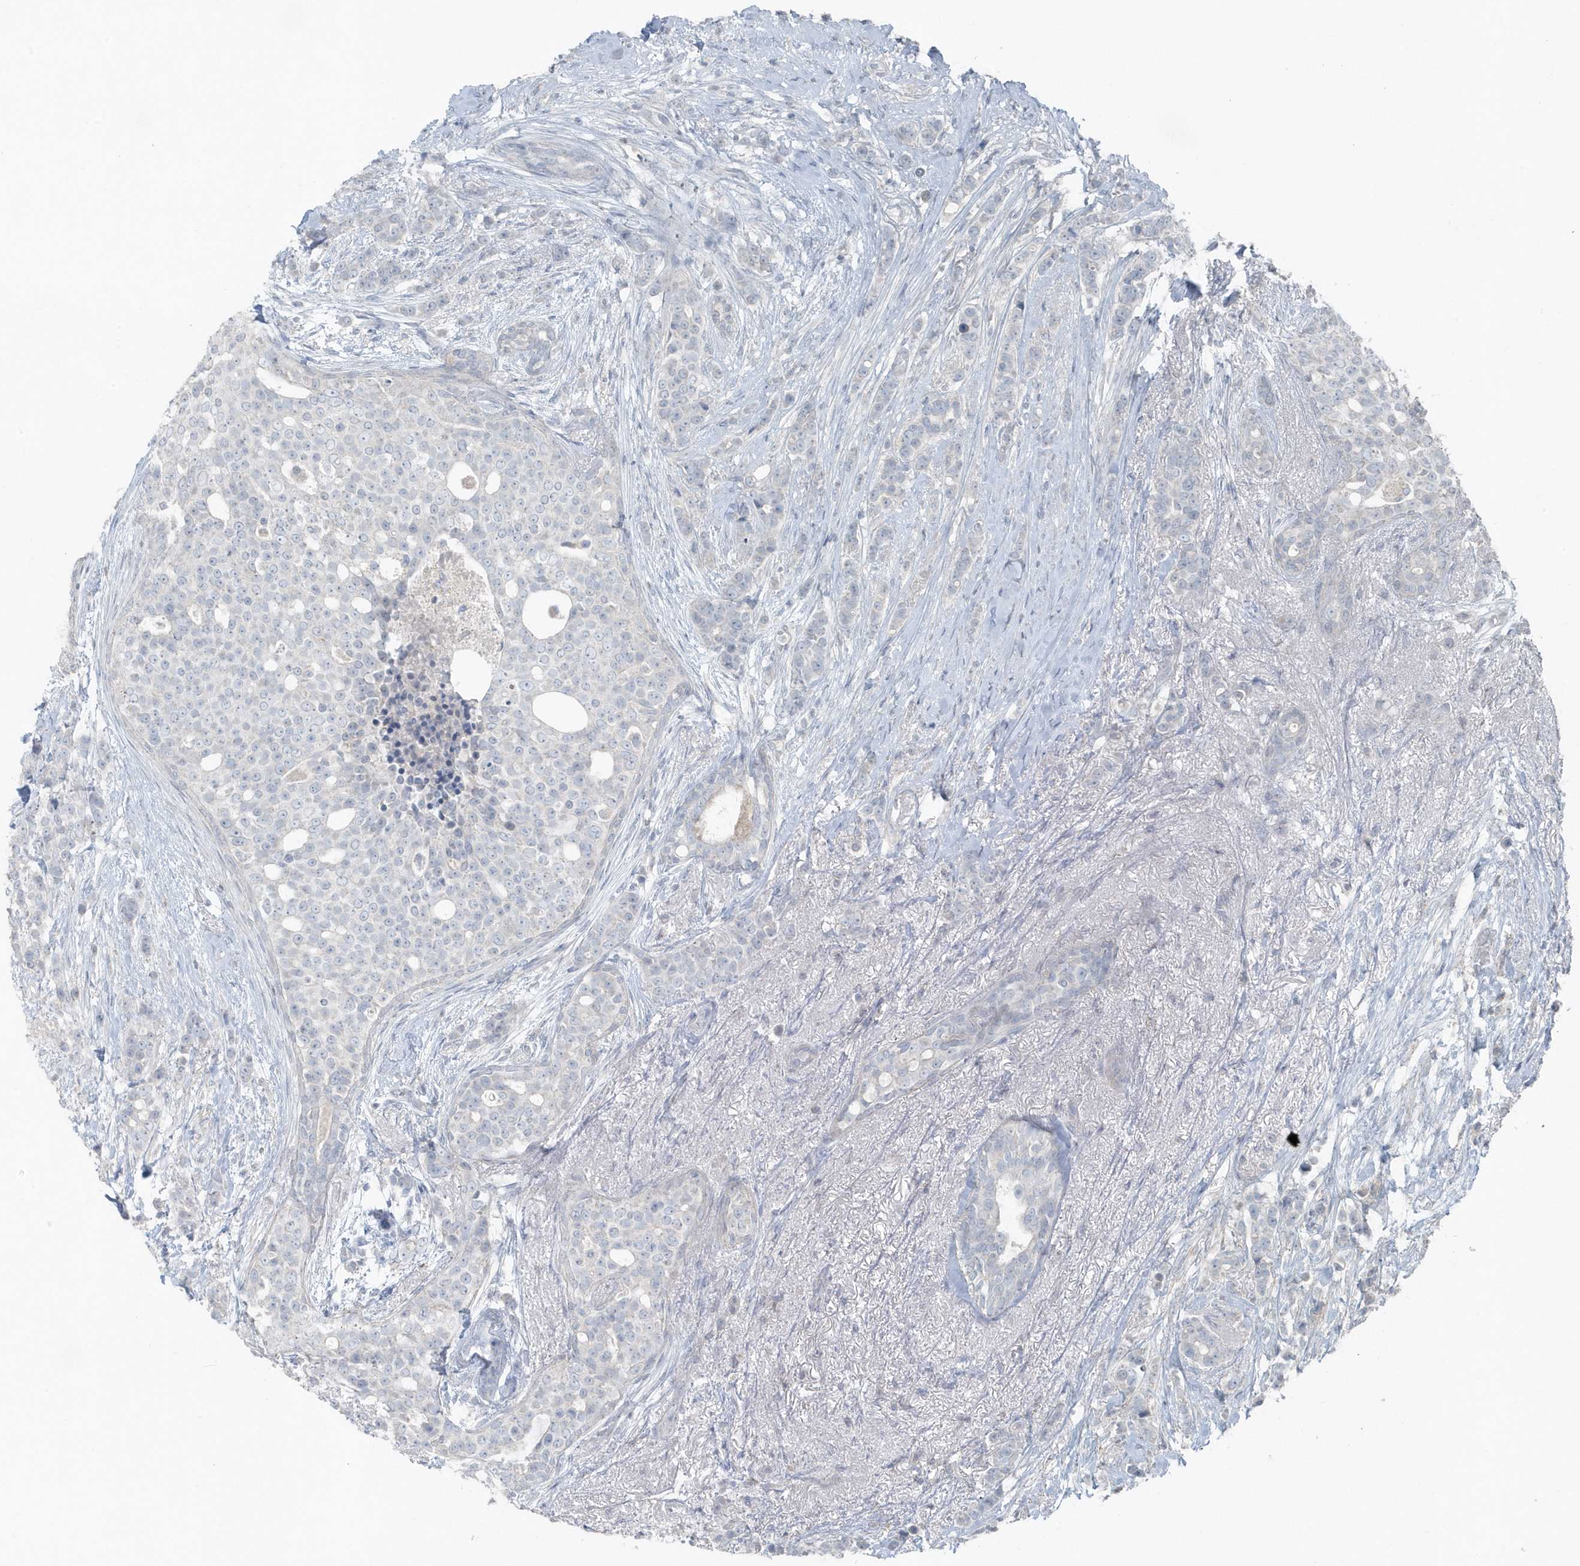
{"staining": {"intensity": "negative", "quantity": "none", "location": "none"}, "tissue": "breast cancer", "cell_type": "Tumor cells", "image_type": "cancer", "snomed": [{"axis": "morphology", "description": "Lobular carcinoma"}, {"axis": "topography", "description": "Breast"}], "caption": "IHC histopathology image of neoplastic tissue: breast lobular carcinoma stained with DAB demonstrates no significant protein staining in tumor cells.", "gene": "ACTC1", "patient": {"sex": "female", "age": 51}}